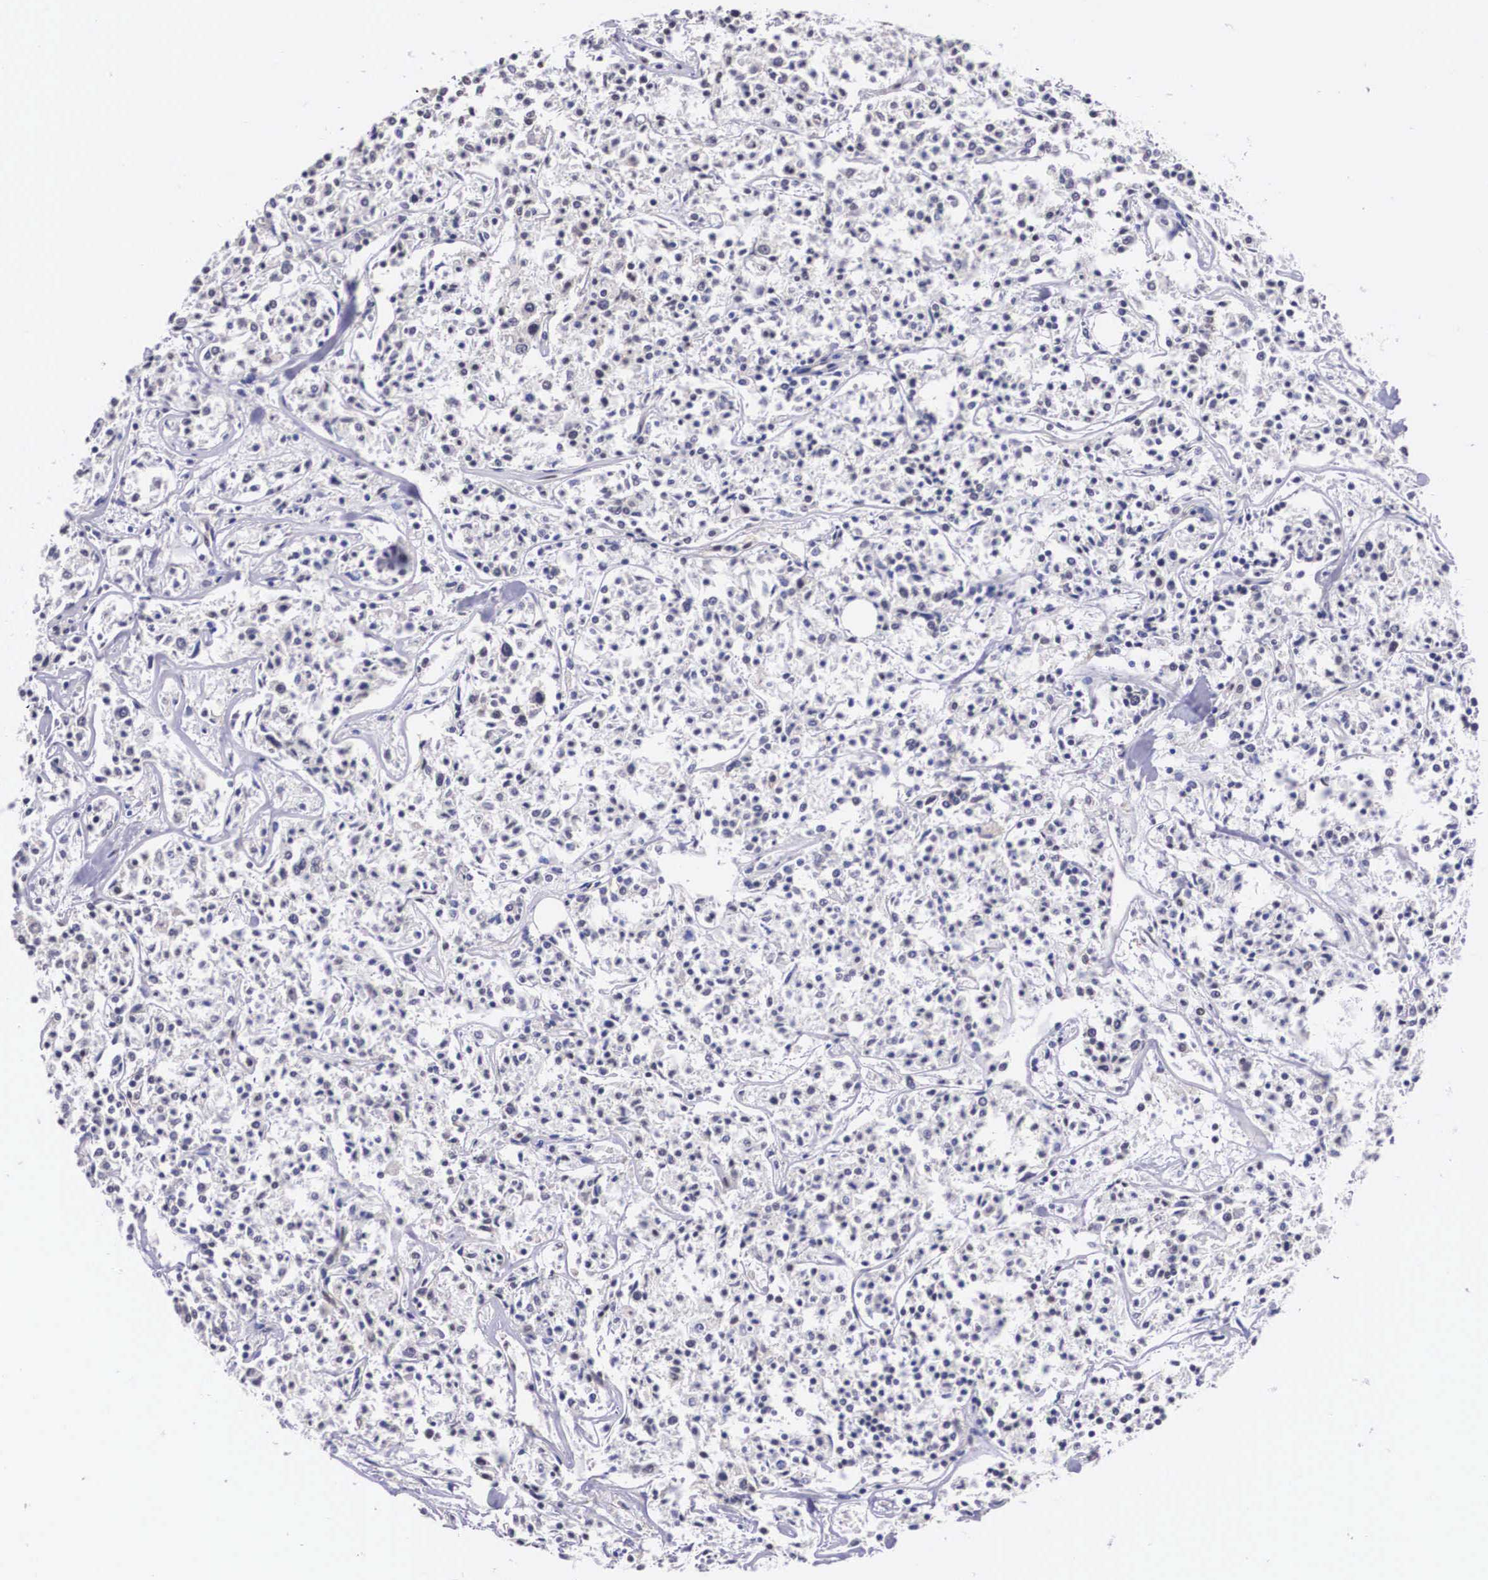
{"staining": {"intensity": "negative", "quantity": "none", "location": "none"}, "tissue": "lymphoma", "cell_type": "Tumor cells", "image_type": "cancer", "snomed": [{"axis": "morphology", "description": "Malignant lymphoma, non-Hodgkin's type, Low grade"}, {"axis": "topography", "description": "Small intestine"}], "caption": "DAB (3,3'-diaminobenzidine) immunohistochemical staining of lymphoma demonstrates no significant expression in tumor cells.", "gene": "OTX2", "patient": {"sex": "female", "age": 59}}